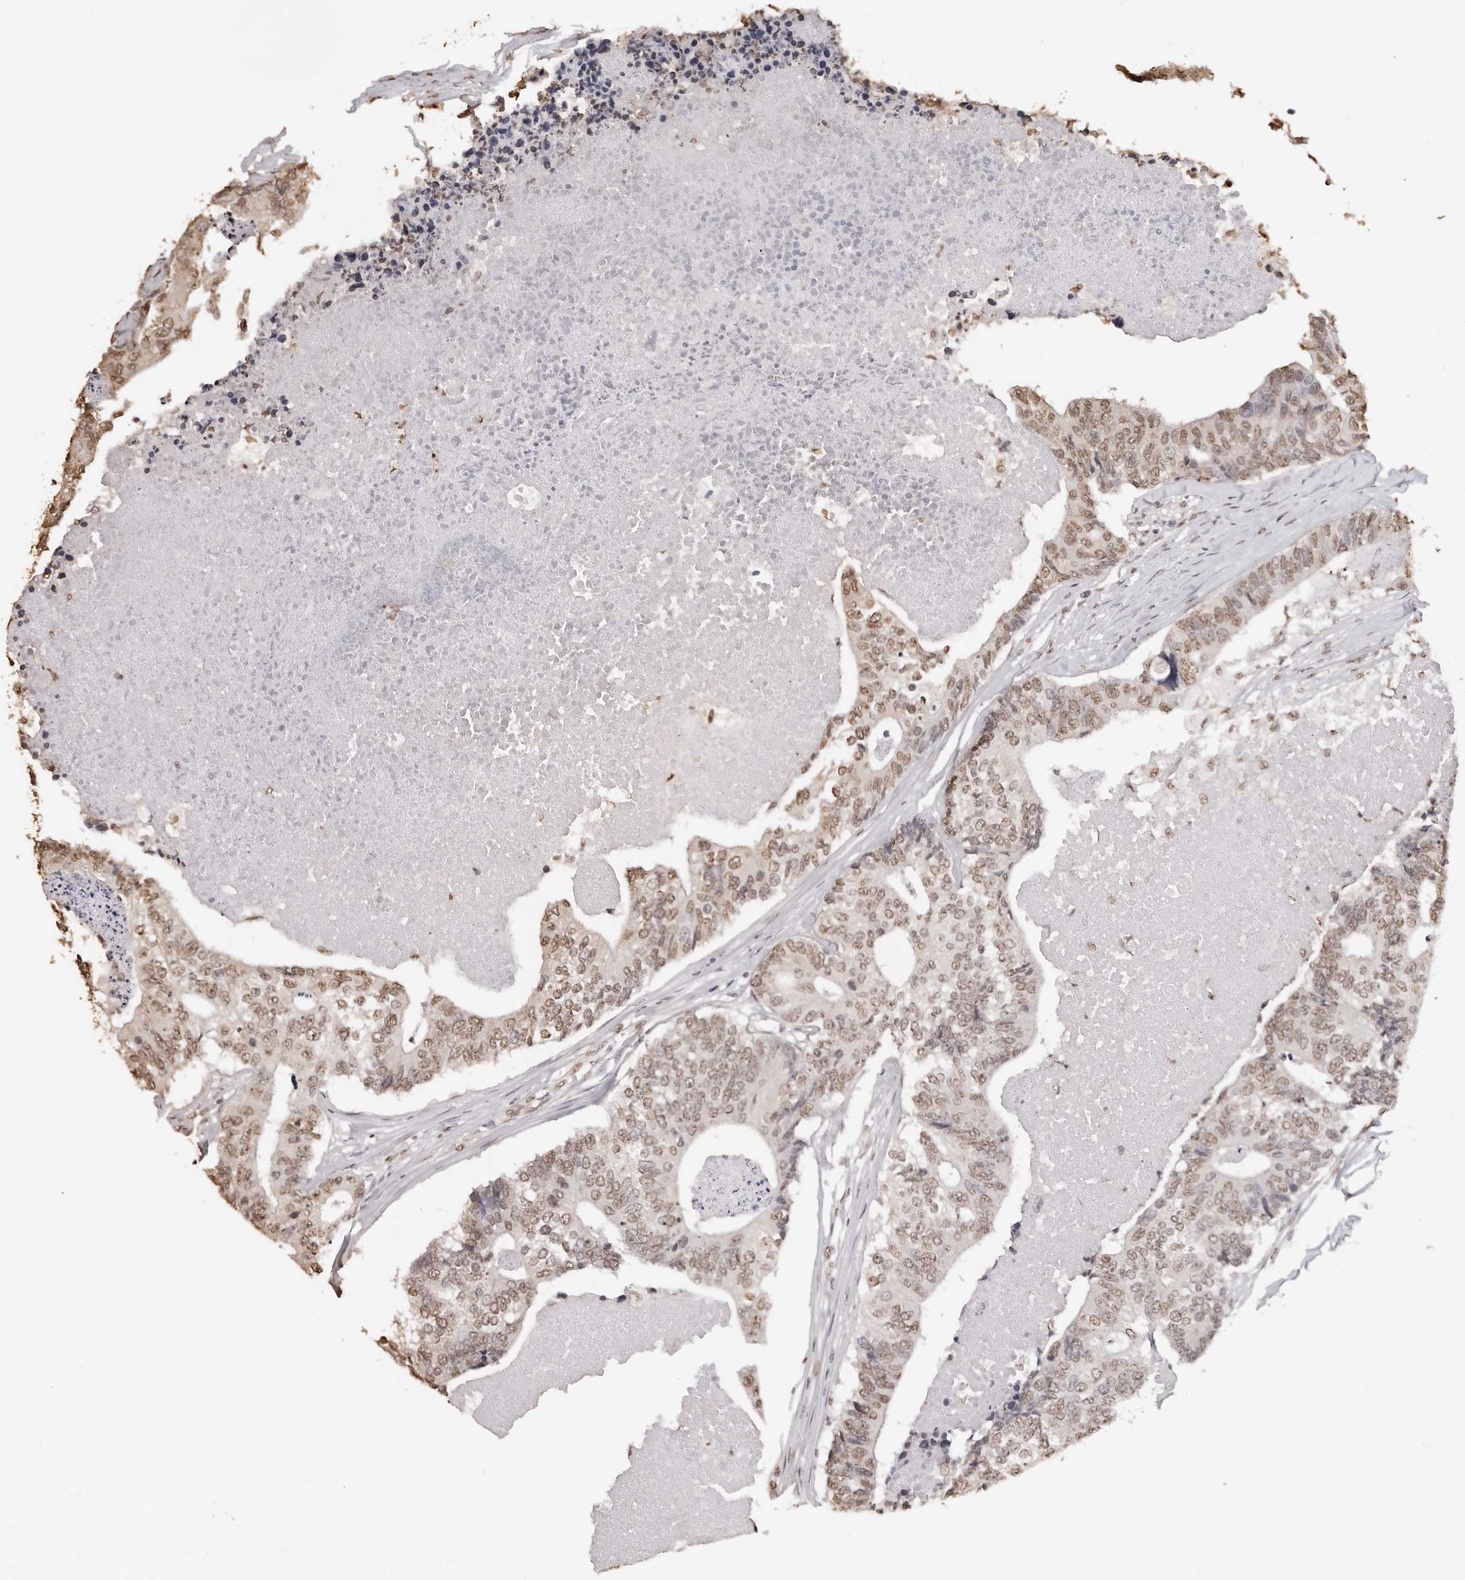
{"staining": {"intensity": "moderate", "quantity": ">75%", "location": "nuclear"}, "tissue": "colorectal cancer", "cell_type": "Tumor cells", "image_type": "cancer", "snomed": [{"axis": "morphology", "description": "Adenocarcinoma, NOS"}, {"axis": "topography", "description": "Colon"}], "caption": "A high-resolution photomicrograph shows IHC staining of colorectal cancer, which exhibits moderate nuclear staining in about >75% of tumor cells.", "gene": "OLIG3", "patient": {"sex": "female", "age": 67}}